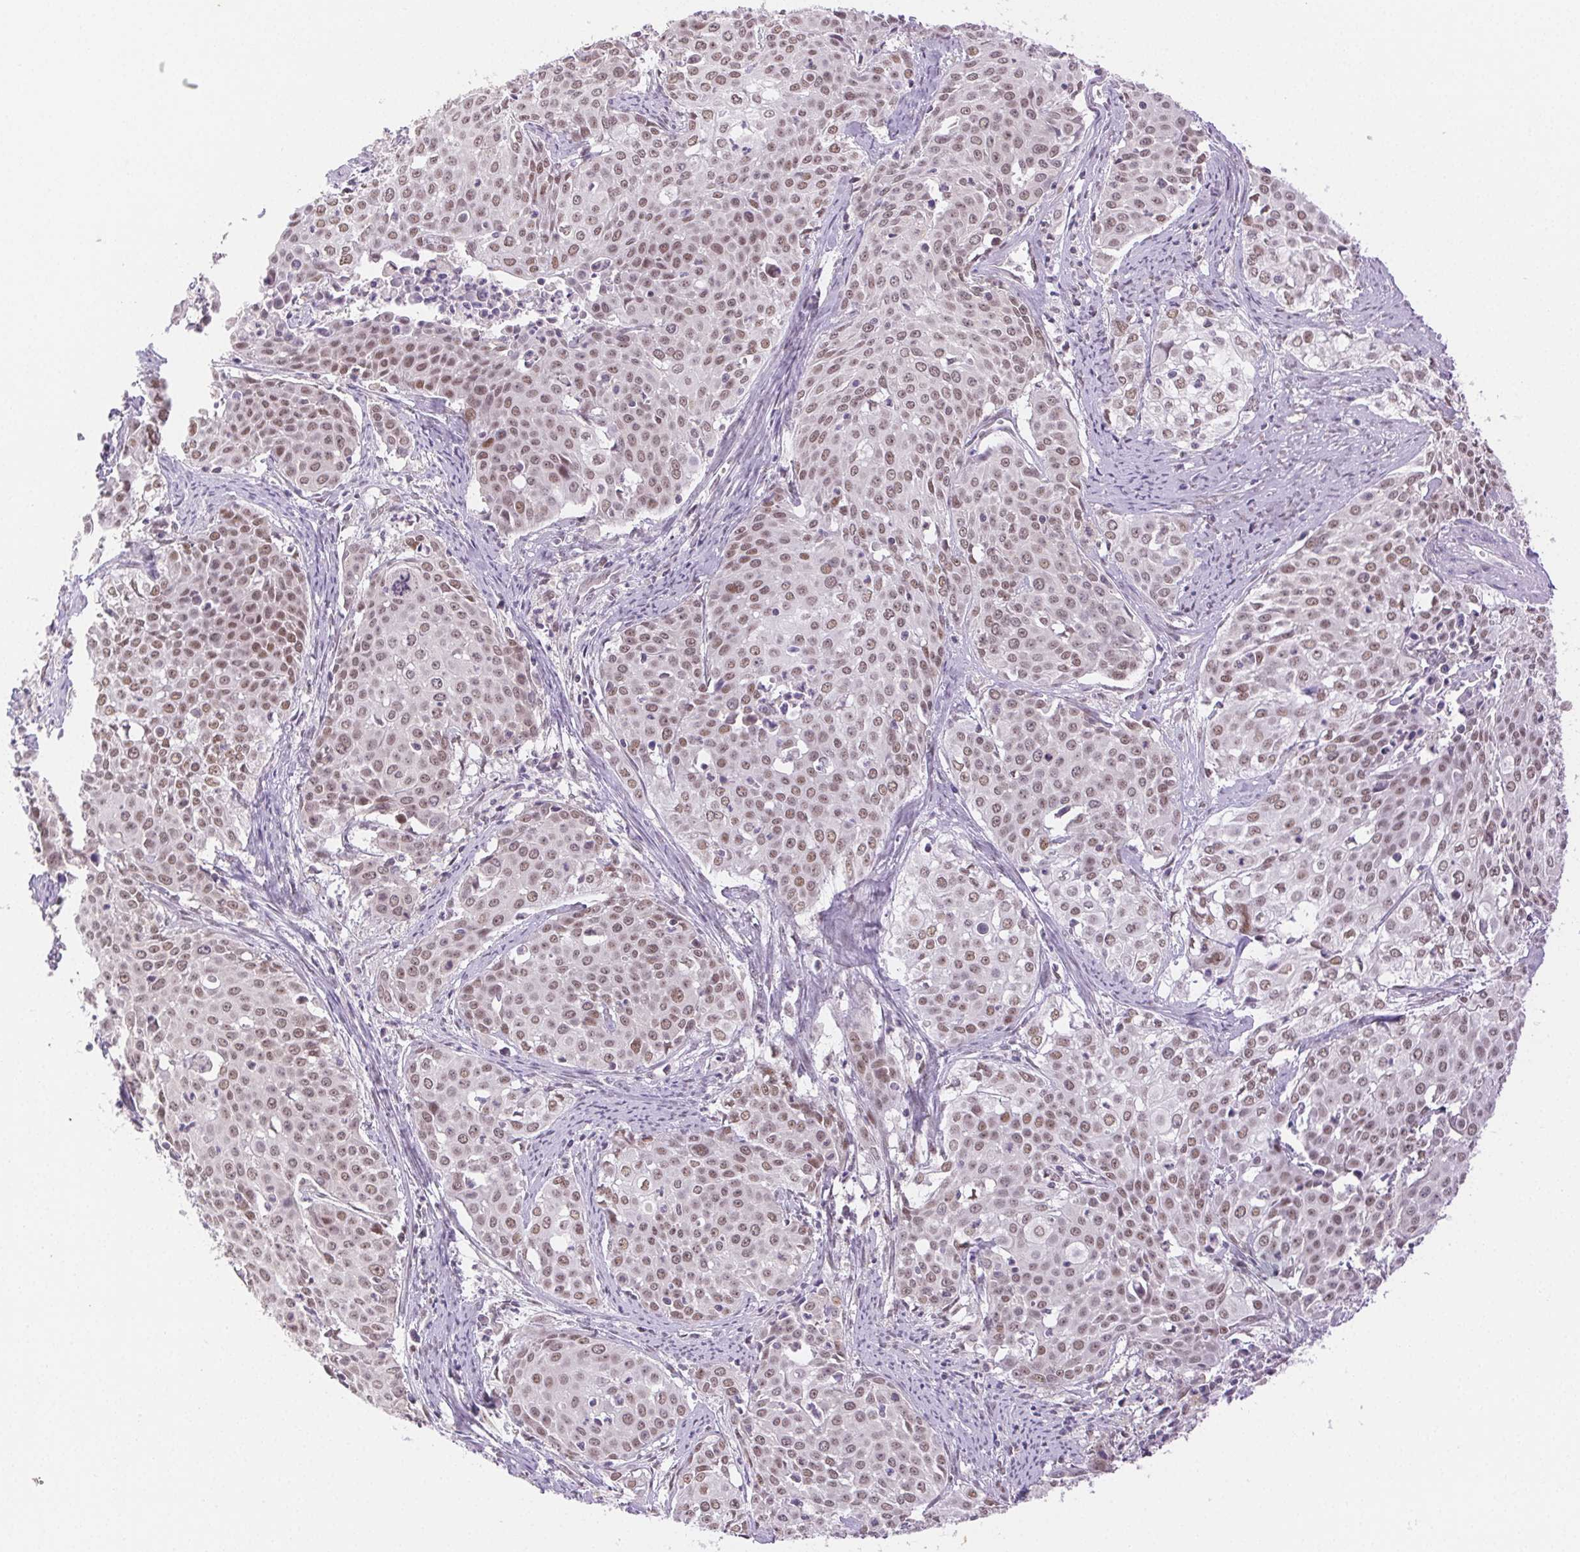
{"staining": {"intensity": "moderate", "quantity": "25%-75%", "location": "nuclear"}, "tissue": "cervical cancer", "cell_type": "Tumor cells", "image_type": "cancer", "snomed": [{"axis": "morphology", "description": "Squamous cell carcinoma, NOS"}, {"axis": "topography", "description": "Cervix"}], "caption": "A histopathology image of human cervical cancer stained for a protein demonstrates moderate nuclear brown staining in tumor cells. (brown staining indicates protein expression, while blue staining denotes nuclei).", "gene": "H2AZ2", "patient": {"sex": "female", "age": 39}}